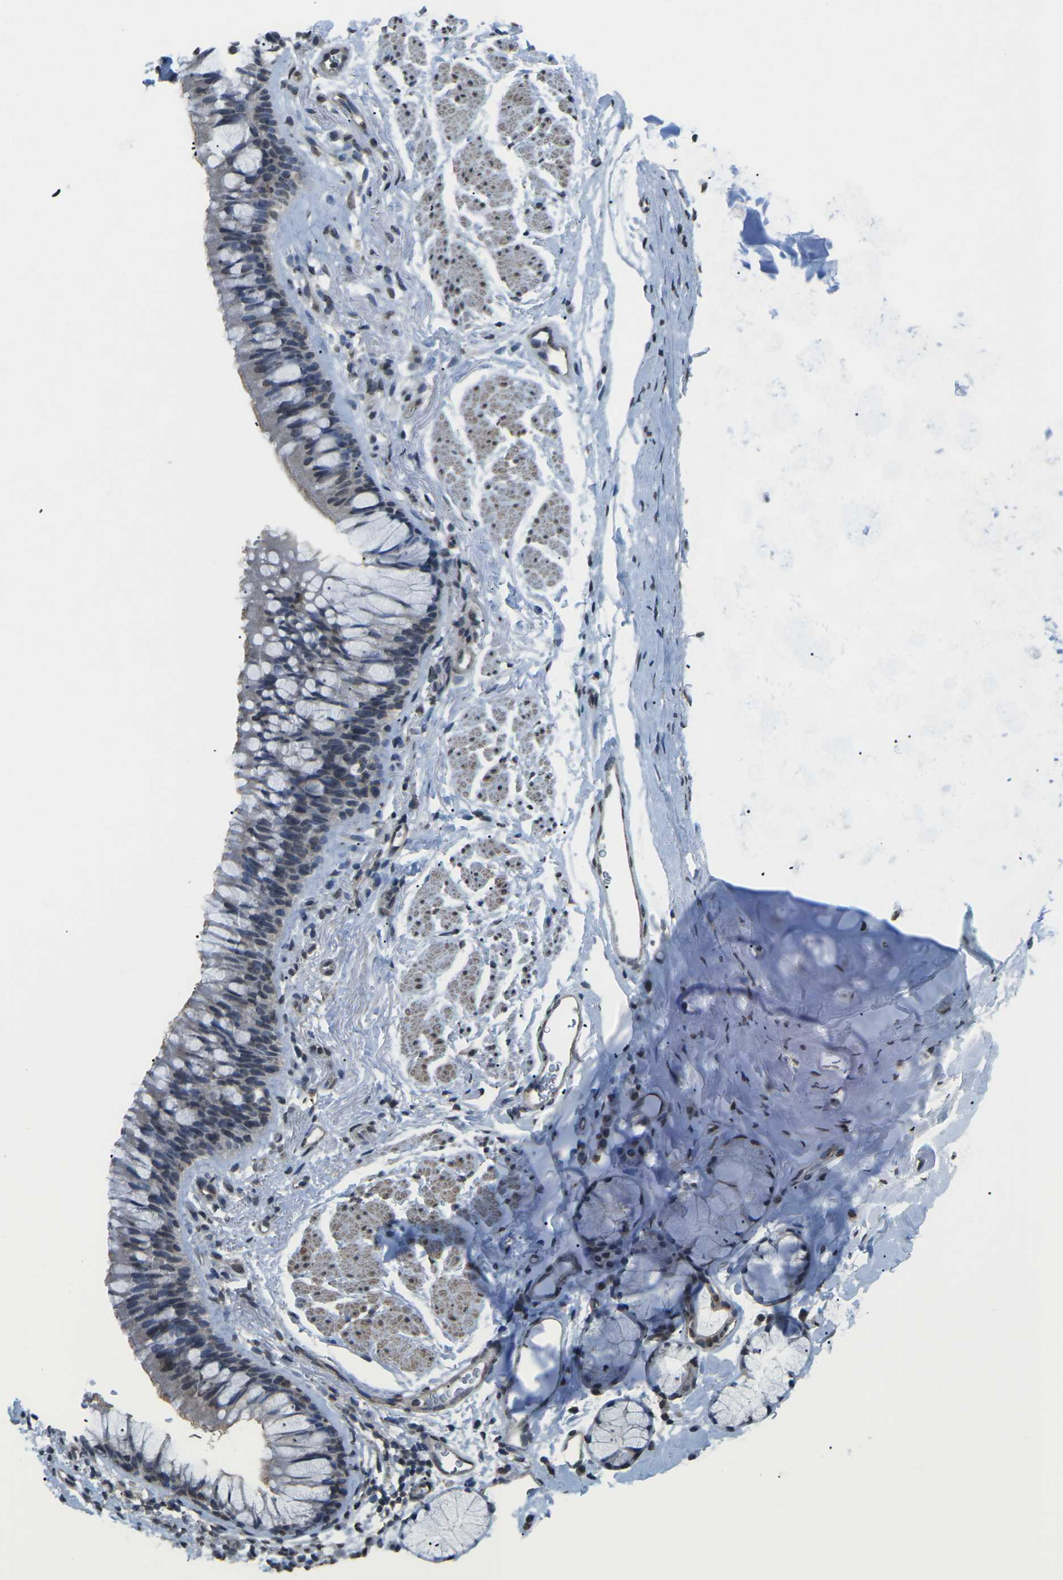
{"staining": {"intensity": "weak", "quantity": "25%-75%", "location": "cytoplasmic/membranous"}, "tissue": "adipose tissue", "cell_type": "Adipocytes", "image_type": "normal", "snomed": [{"axis": "morphology", "description": "Normal tissue, NOS"}, {"axis": "topography", "description": "Cartilage tissue"}, {"axis": "topography", "description": "Bronchus"}], "caption": "Human adipose tissue stained for a protein (brown) shows weak cytoplasmic/membranous positive positivity in about 25%-75% of adipocytes.", "gene": "TFR2", "patient": {"sex": "female", "age": 53}}